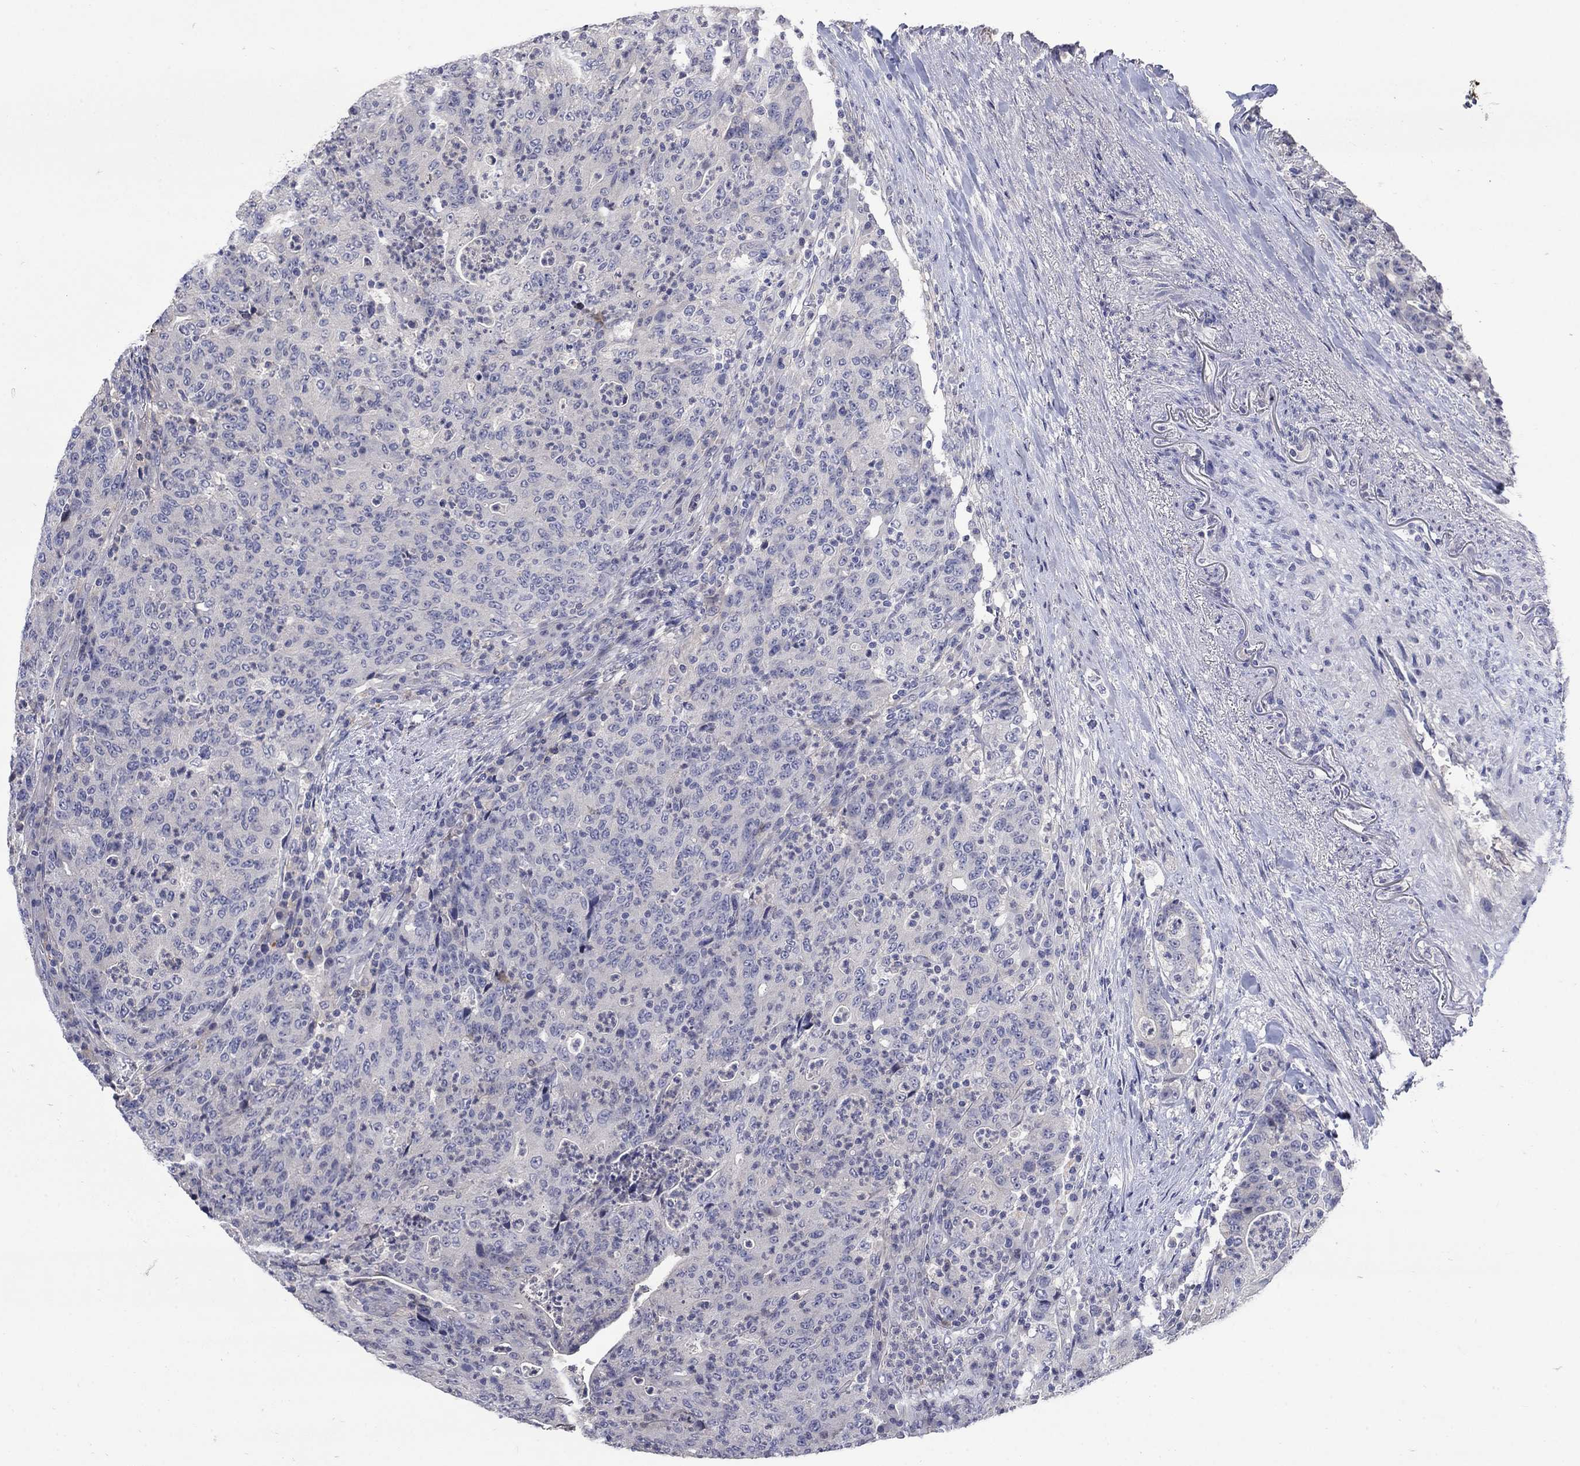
{"staining": {"intensity": "negative", "quantity": "none", "location": "none"}, "tissue": "colorectal cancer", "cell_type": "Tumor cells", "image_type": "cancer", "snomed": [{"axis": "morphology", "description": "Adenocarcinoma, NOS"}, {"axis": "topography", "description": "Colon"}], "caption": "Tumor cells show no significant protein expression in colorectal cancer (adenocarcinoma).", "gene": "CETN1", "patient": {"sex": "male", "age": 70}}